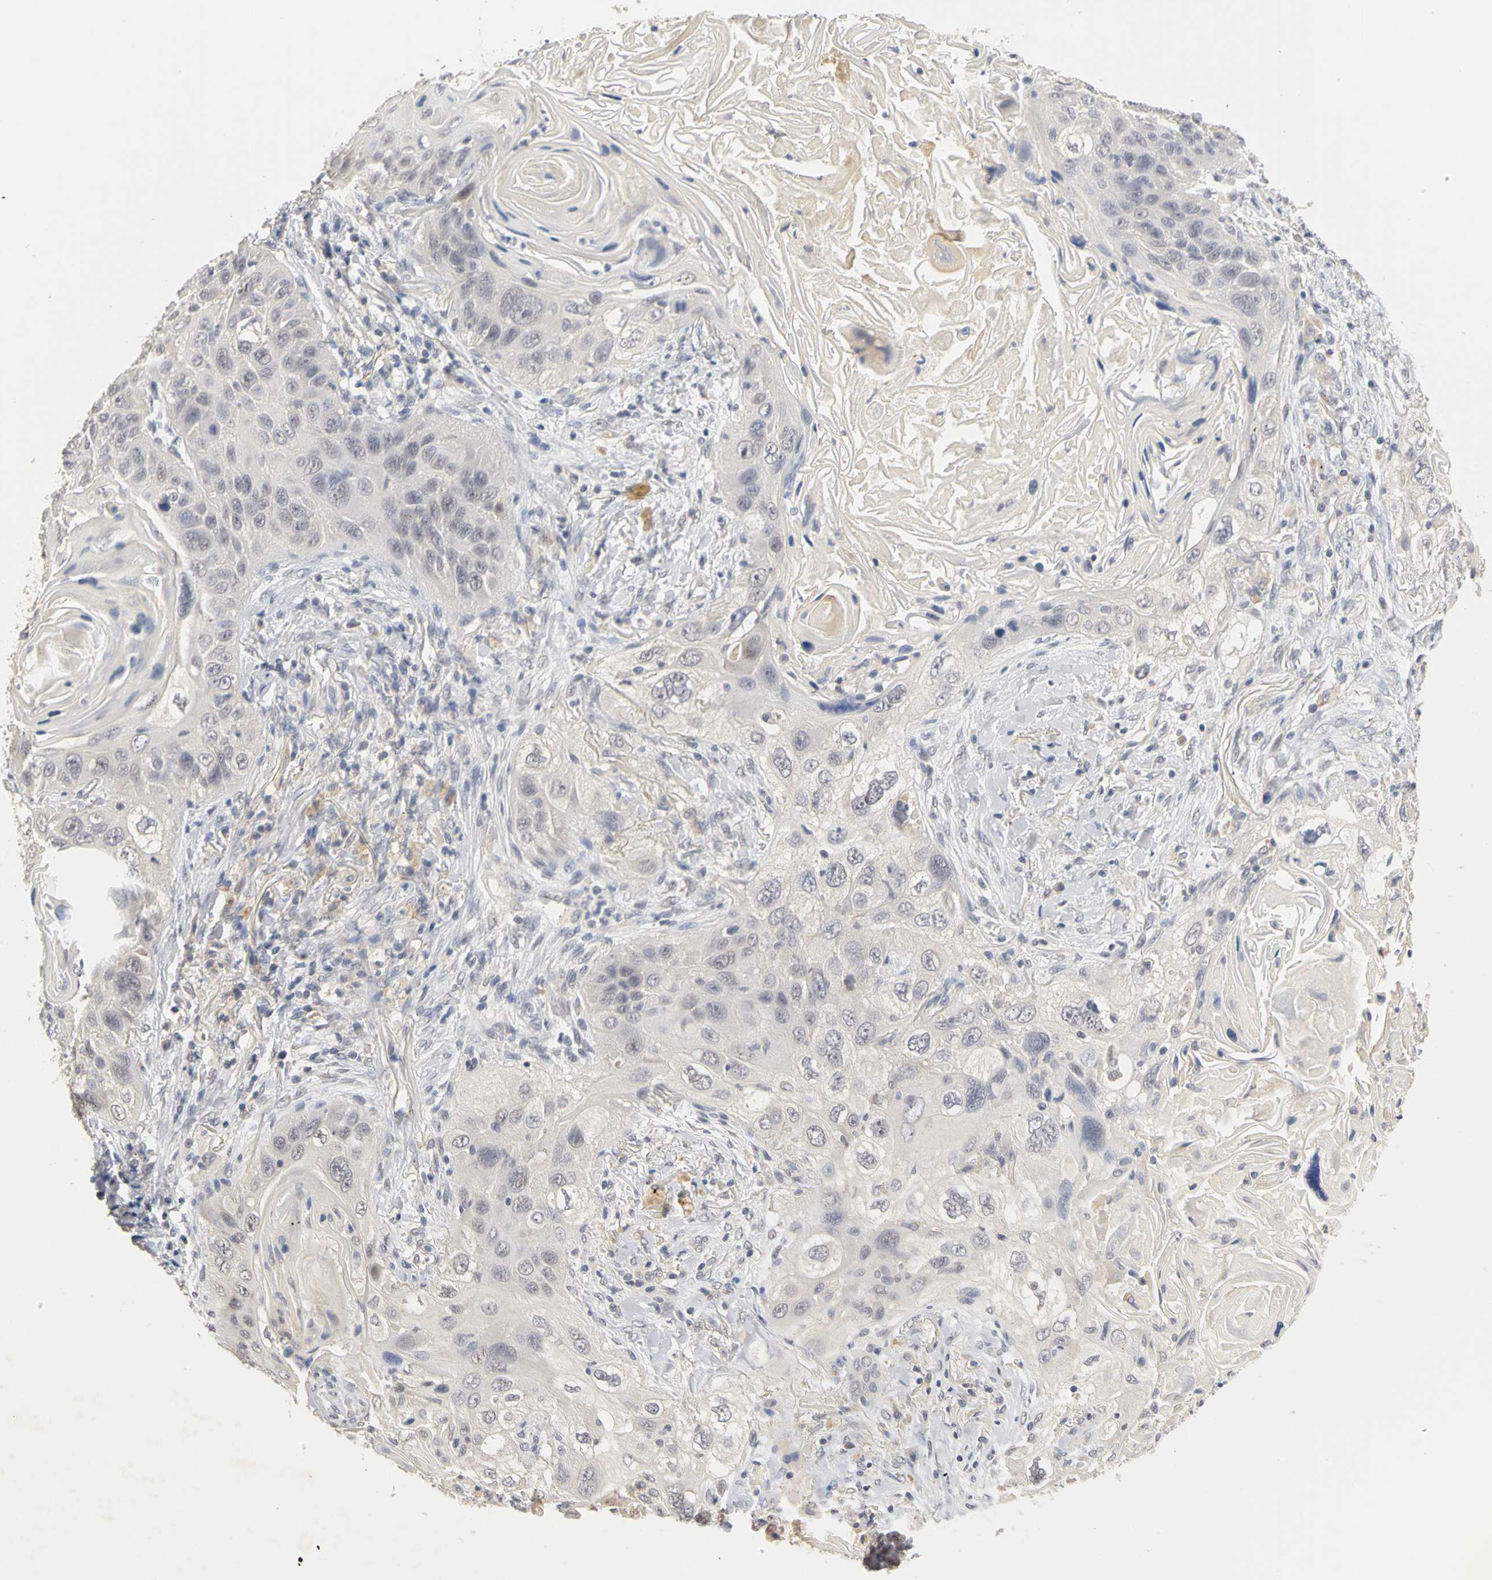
{"staining": {"intensity": "negative", "quantity": "none", "location": "none"}, "tissue": "lung cancer", "cell_type": "Tumor cells", "image_type": "cancer", "snomed": [{"axis": "morphology", "description": "Squamous cell carcinoma, NOS"}, {"axis": "topography", "description": "Lung"}], "caption": "Immunohistochemistry (IHC) histopathology image of neoplastic tissue: lung cancer stained with DAB (3,3'-diaminobenzidine) demonstrates no significant protein staining in tumor cells. (DAB immunohistochemistry with hematoxylin counter stain).", "gene": "PGR", "patient": {"sex": "female", "age": 67}}